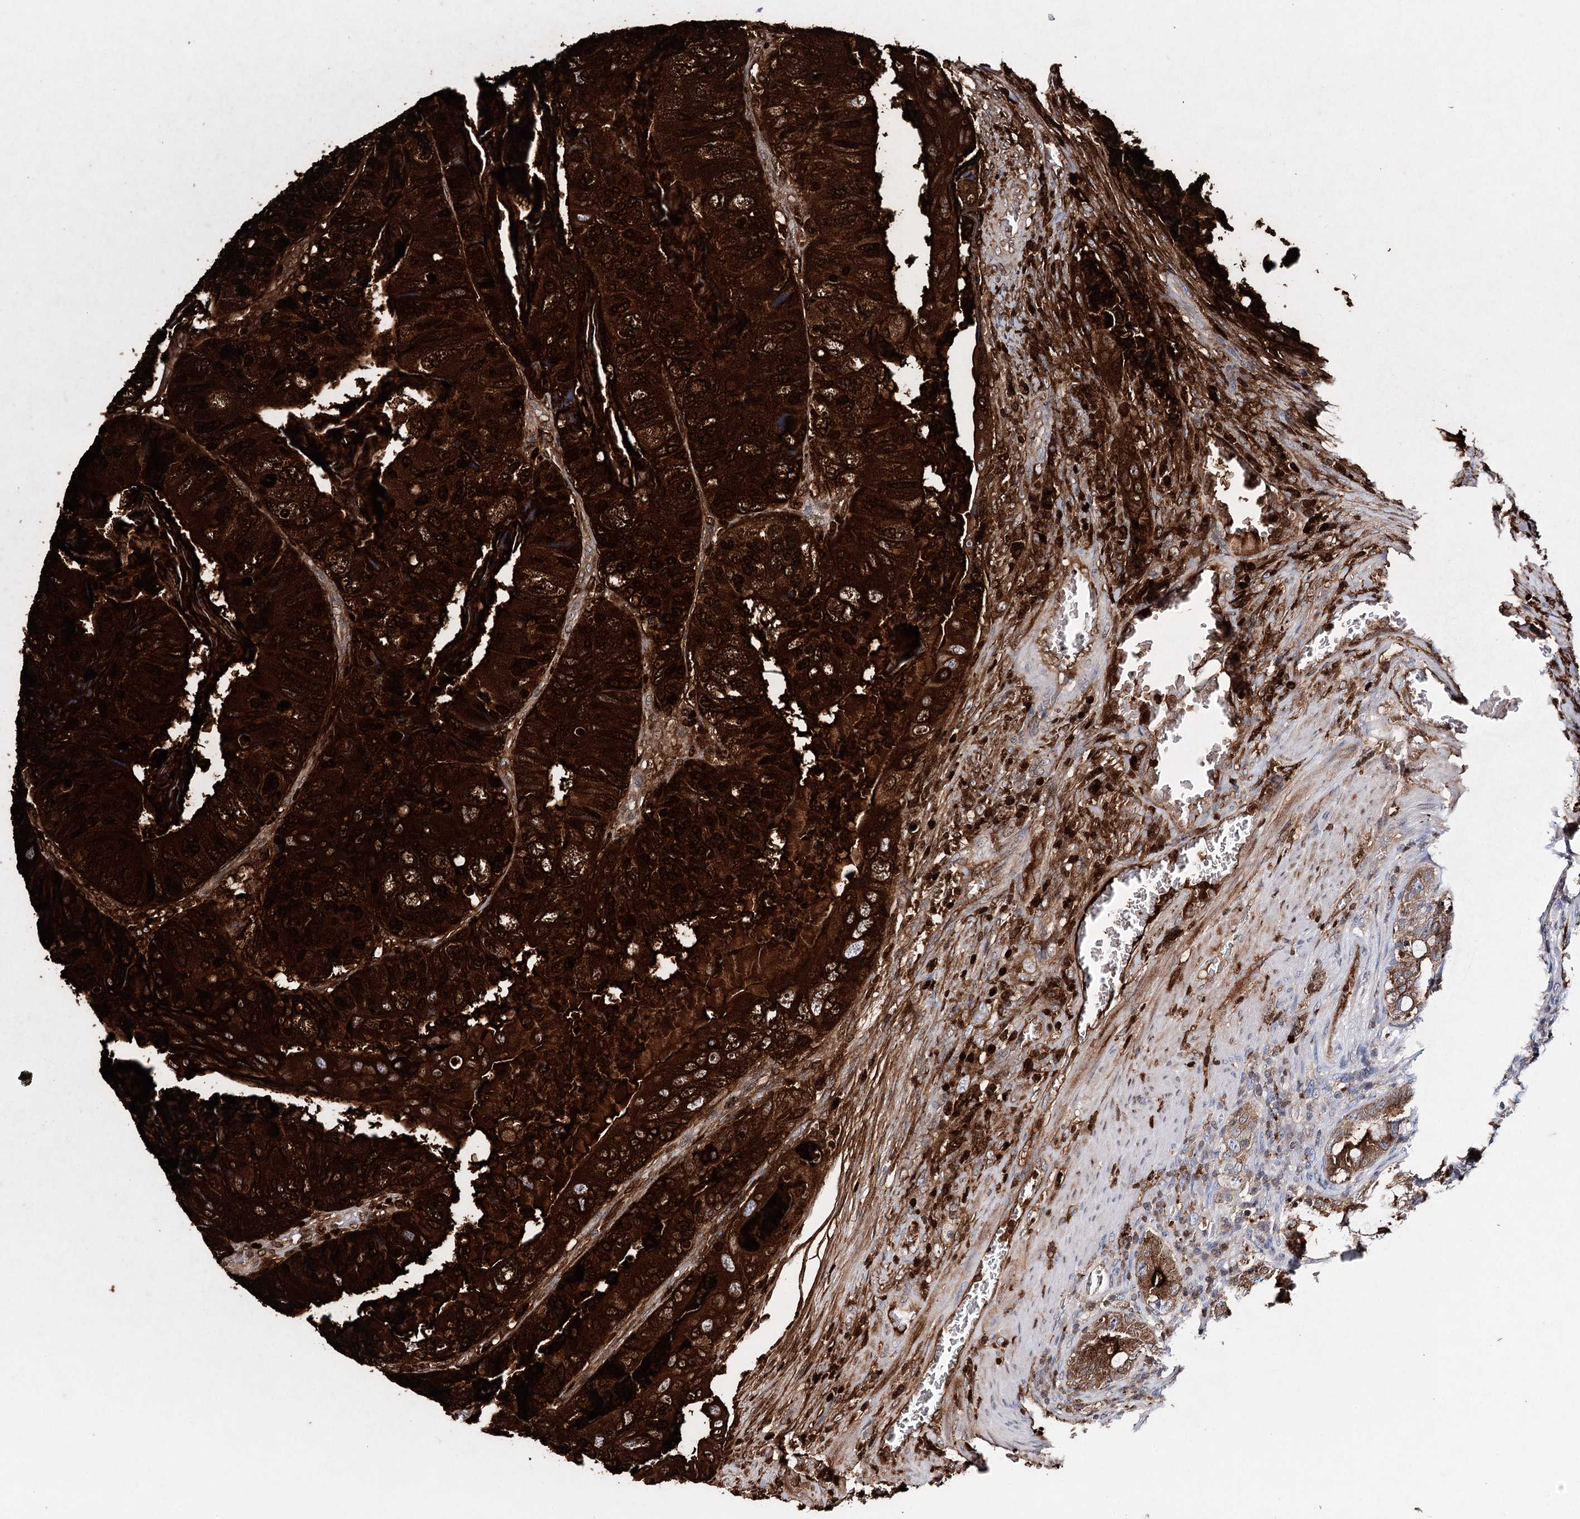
{"staining": {"intensity": "strong", "quantity": ">75%", "location": "cytoplasmic/membranous"}, "tissue": "colorectal cancer", "cell_type": "Tumor cells", "image_type": "cancer", "snomed": [{"axis": "morphology", "description": "Adenocarcinoma, NOS"}, {"axis": "topography", "description": "Rectum"}], "caption": "Colorectal cancer stained with immunohistochemistry demonstrates strong cytoplasmic/membranous positivity in approximately >75% of tumor cells. The protein is stained brown, and the nuclei are stained in blue (DAB (3,3'-diaminobenzidine) IHC with brightfield microscopy, high magnification).", "gene": "CEACAM8", "patient": {"sex": "male", "age": 63}}